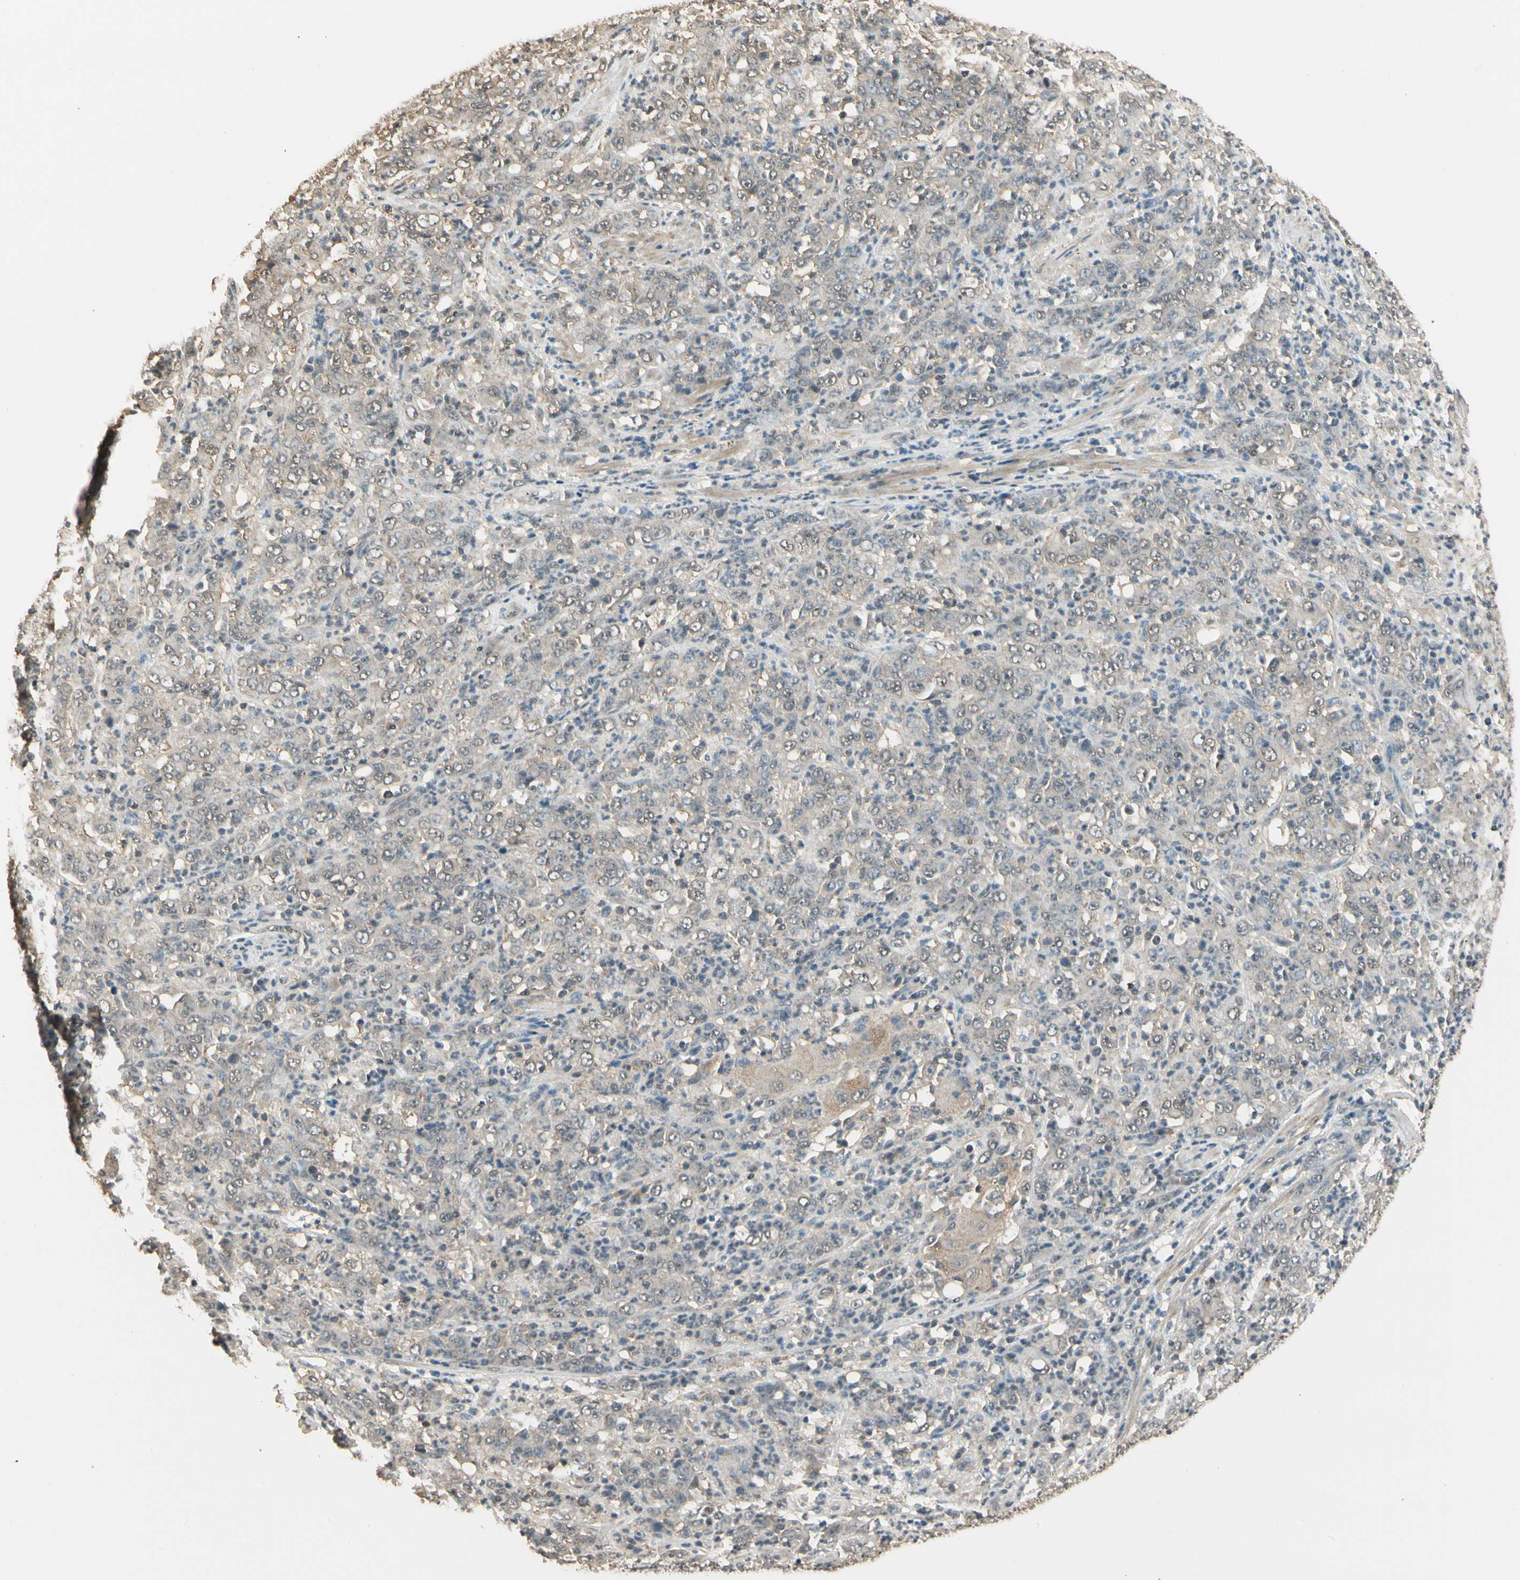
{"staining": {"intensity": "weak", "quantity": "25%-75%", "location": "cytoplasmic/membranous"}, "tissue": "stomach cancer", "cell_type": "Tumor cells", "image_type": "cancer", "snomed": [{"axis": "morphology", "description": "Adenocarcinoma, NOS"}, {"axis": "topography", "description": "Stomach, lower"}], "caption": "Tumor cells show weak cytoplasmic/membranous expression in approximately 25%-75% of cells in stomach adenocarcinoma. (IHC, brightfield microscopy, high magnification).", "gene": "SGCA", "patient": {"sex": "female", "age": 71}}